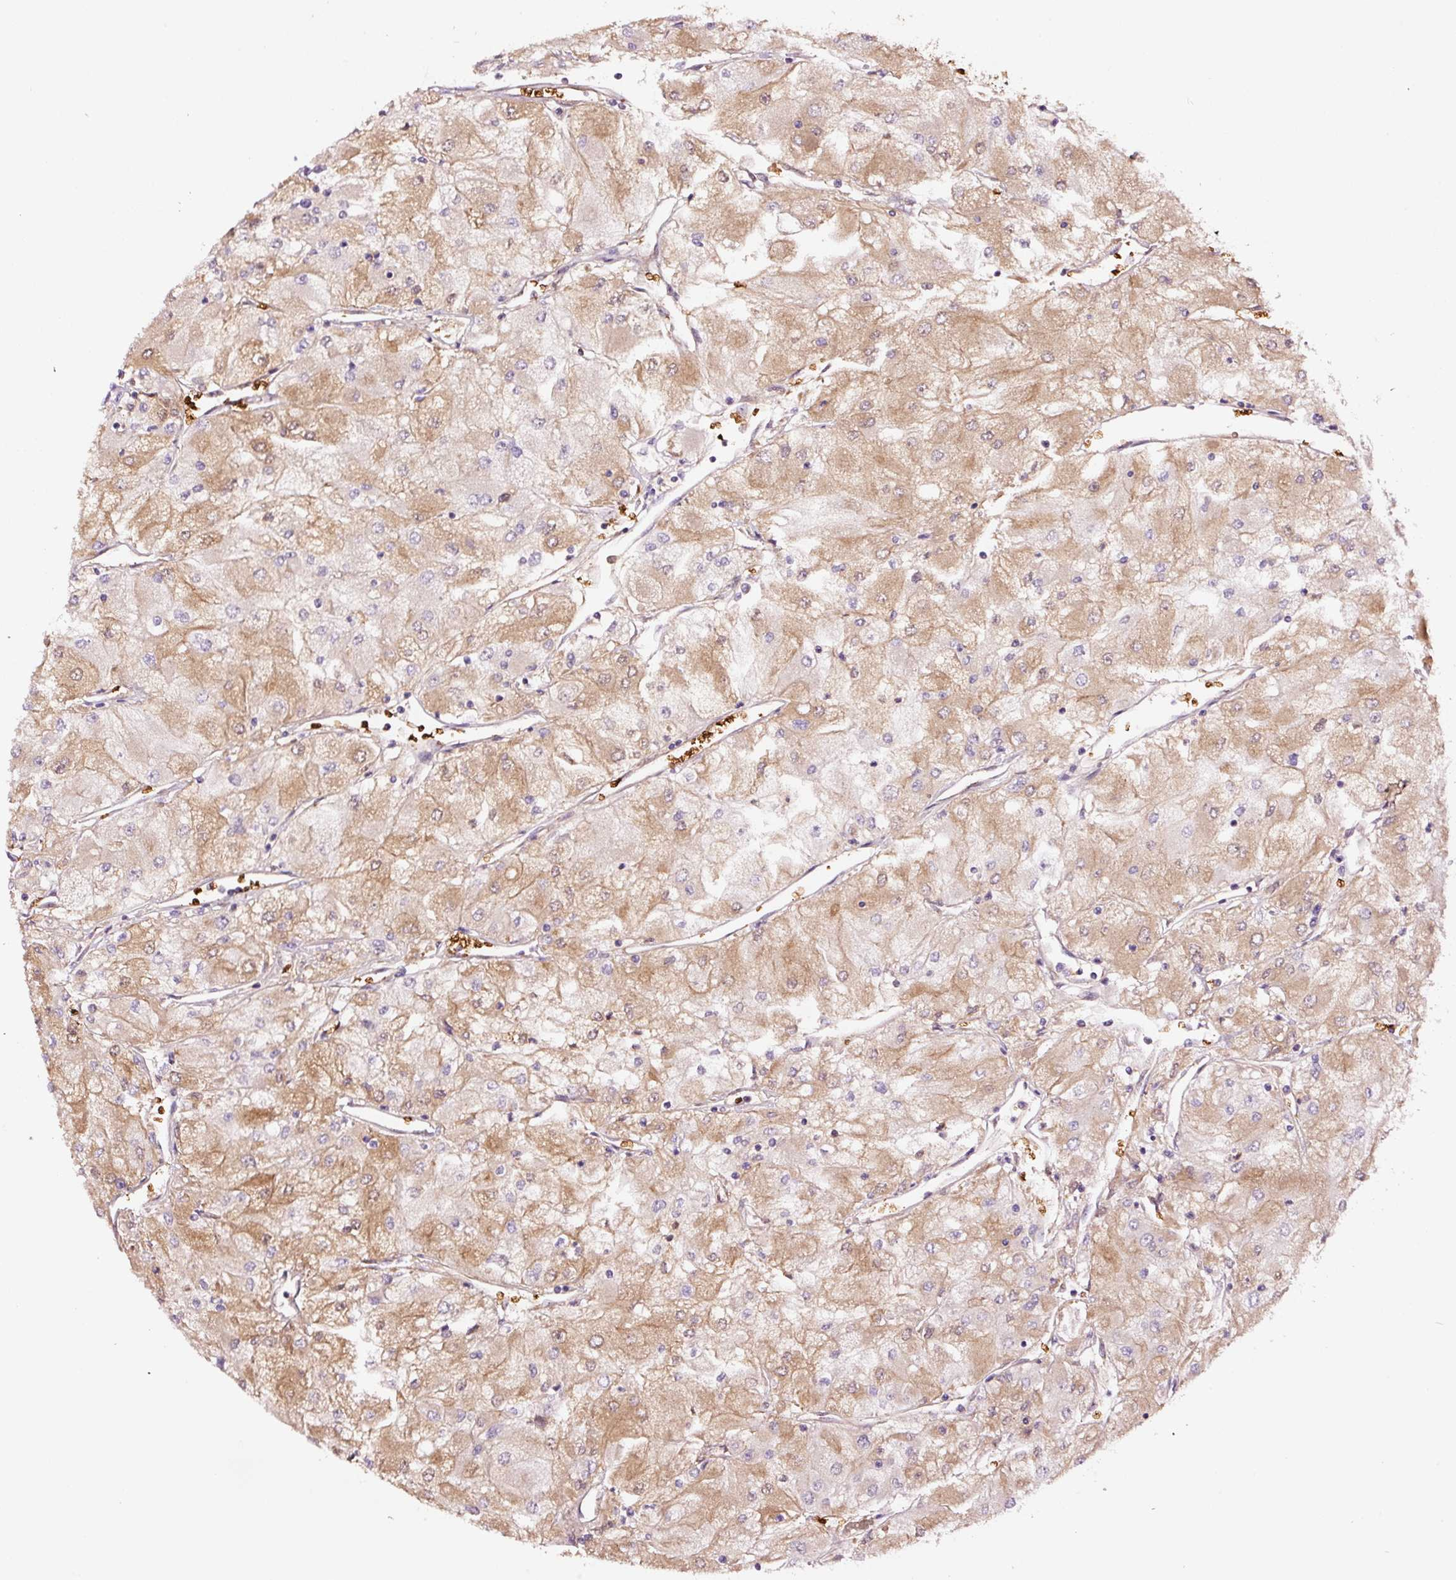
{"staining": {"intensity": "moderate", "quantity": ">75%", "location": "cytoplasmic/membranous"}, "tissue": "renal cancer", "cell_type": "Tumor cells", "image_type": "cancer", "snomed": [{"axis": "morphology", "description": "Adenocarcinoma, NOS"}, {"axis": "topography", "description": "Kidney"}], "caption": "Immunohistochemical staining of renal cancer exhibits medium levels of moderate cytoplasmic/membranous protein expression in about >75% of tumor cells.", "gene": "PGLYRP2", "patient": {"sex": "male", "age": 80}}